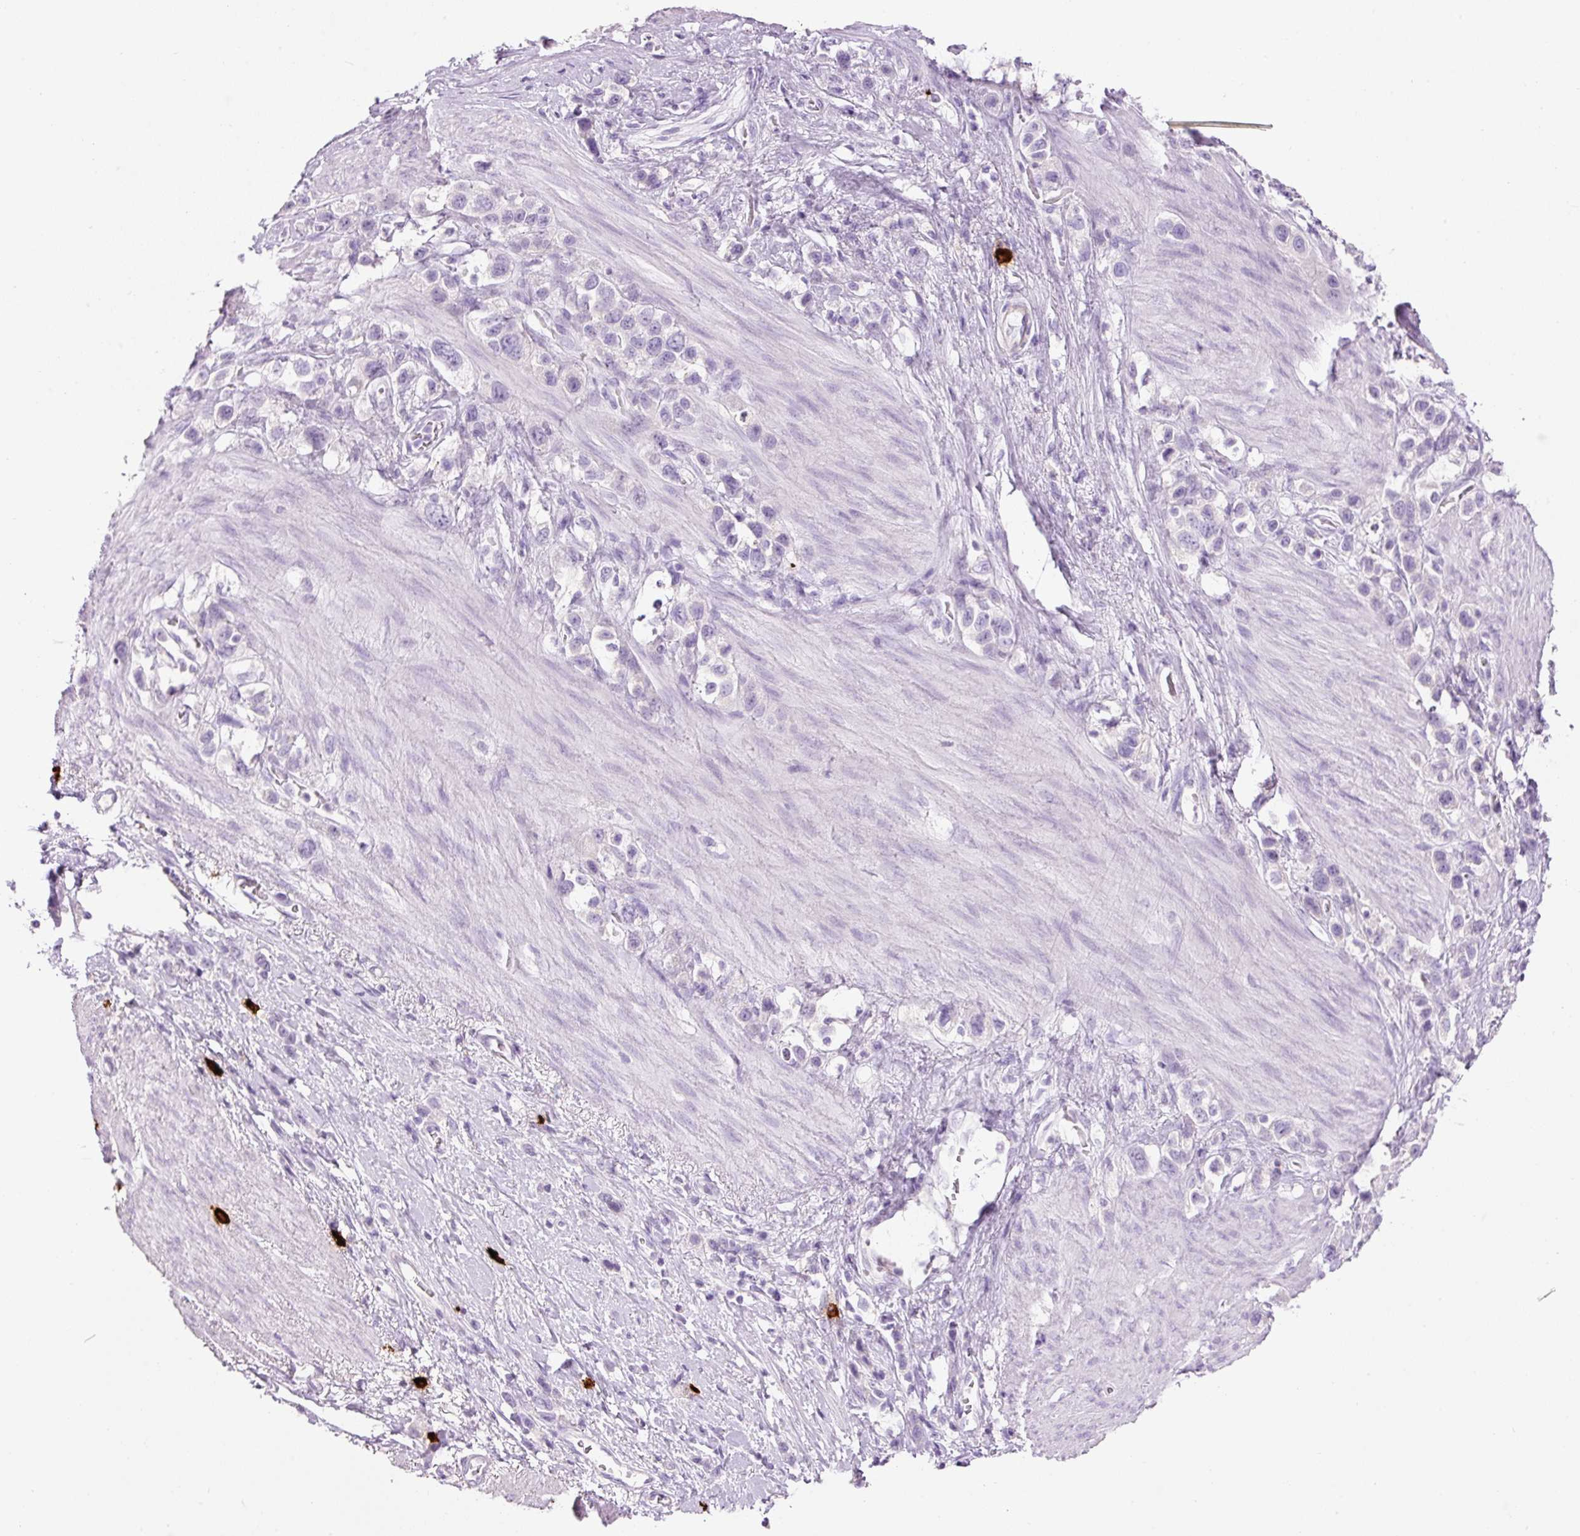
{"staining": {"intensity": "negative", "quantity": "none", "location": "none"}, "tissue": "stomach cancer", "cell_type": "Tumor cells", "image_type": "cancer", "snomed": [{"axis": "morphology", "description": "Adenocarcinoma, NOS"}, {"axis": "topography", "description": "Stomach"}], "caption": "Tumor cells show no significant staining in stomach adenocarcinoma.", "gene": "CMA1", "patient": {"sex": "female", "age": 65}}